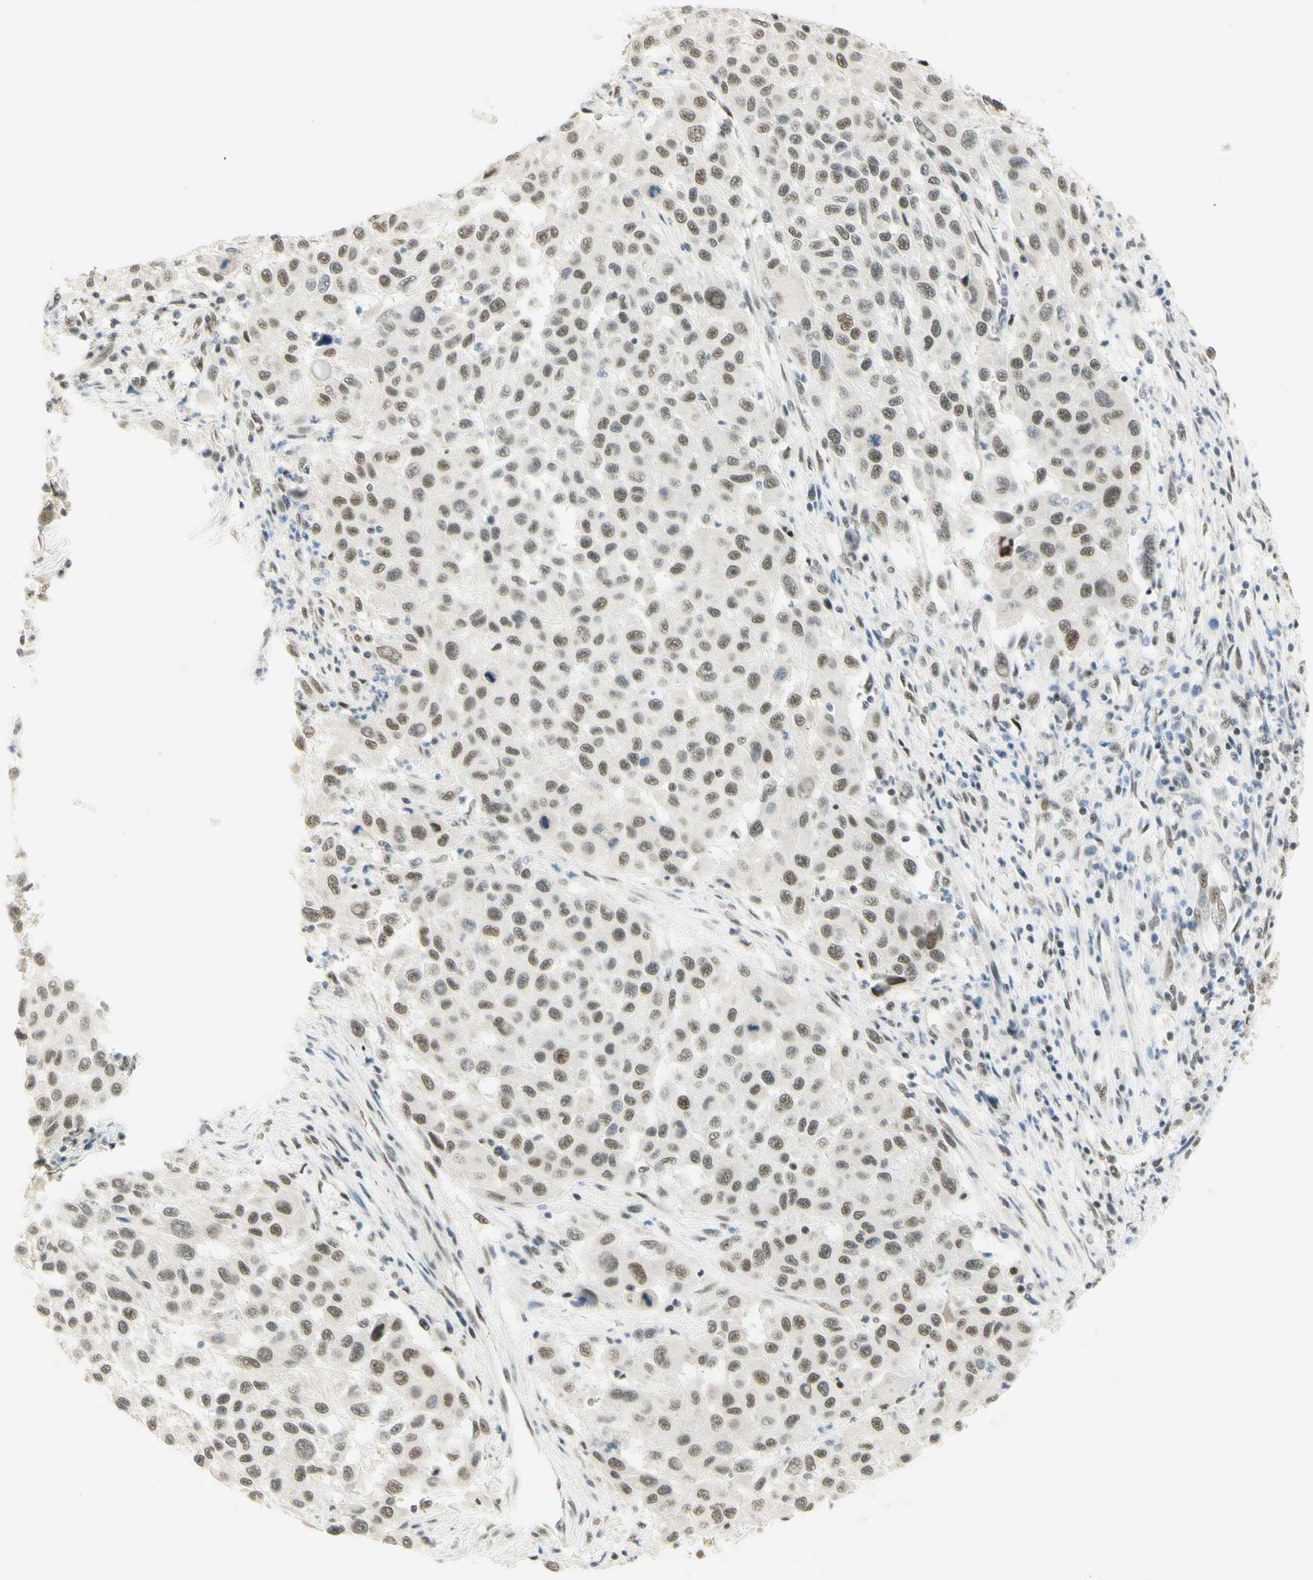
{"staining": {"intensity": "moderate", "quantity": ">75%", "location": "nuclear"}, "tissue": "melanoma", "cell_type": "Tumor cells", "image_type": "cancer", "snomed": [{"axis": "morphology", "description": "Malignant melanoma, Metastatic site"}, {"axis": "topography", "description": "Lymph node"}], "caption": "High-magnification brightfield microscopy of malignant melanoma (metastatic site) stained with DAB (brown) and counterstained with hematoxylin (blue). tumor cells exhibit moderate nuclear positivity is present in about>75% of cells.", "gene": "PMS2", "patient": {"sex": "male", "age": 61}}